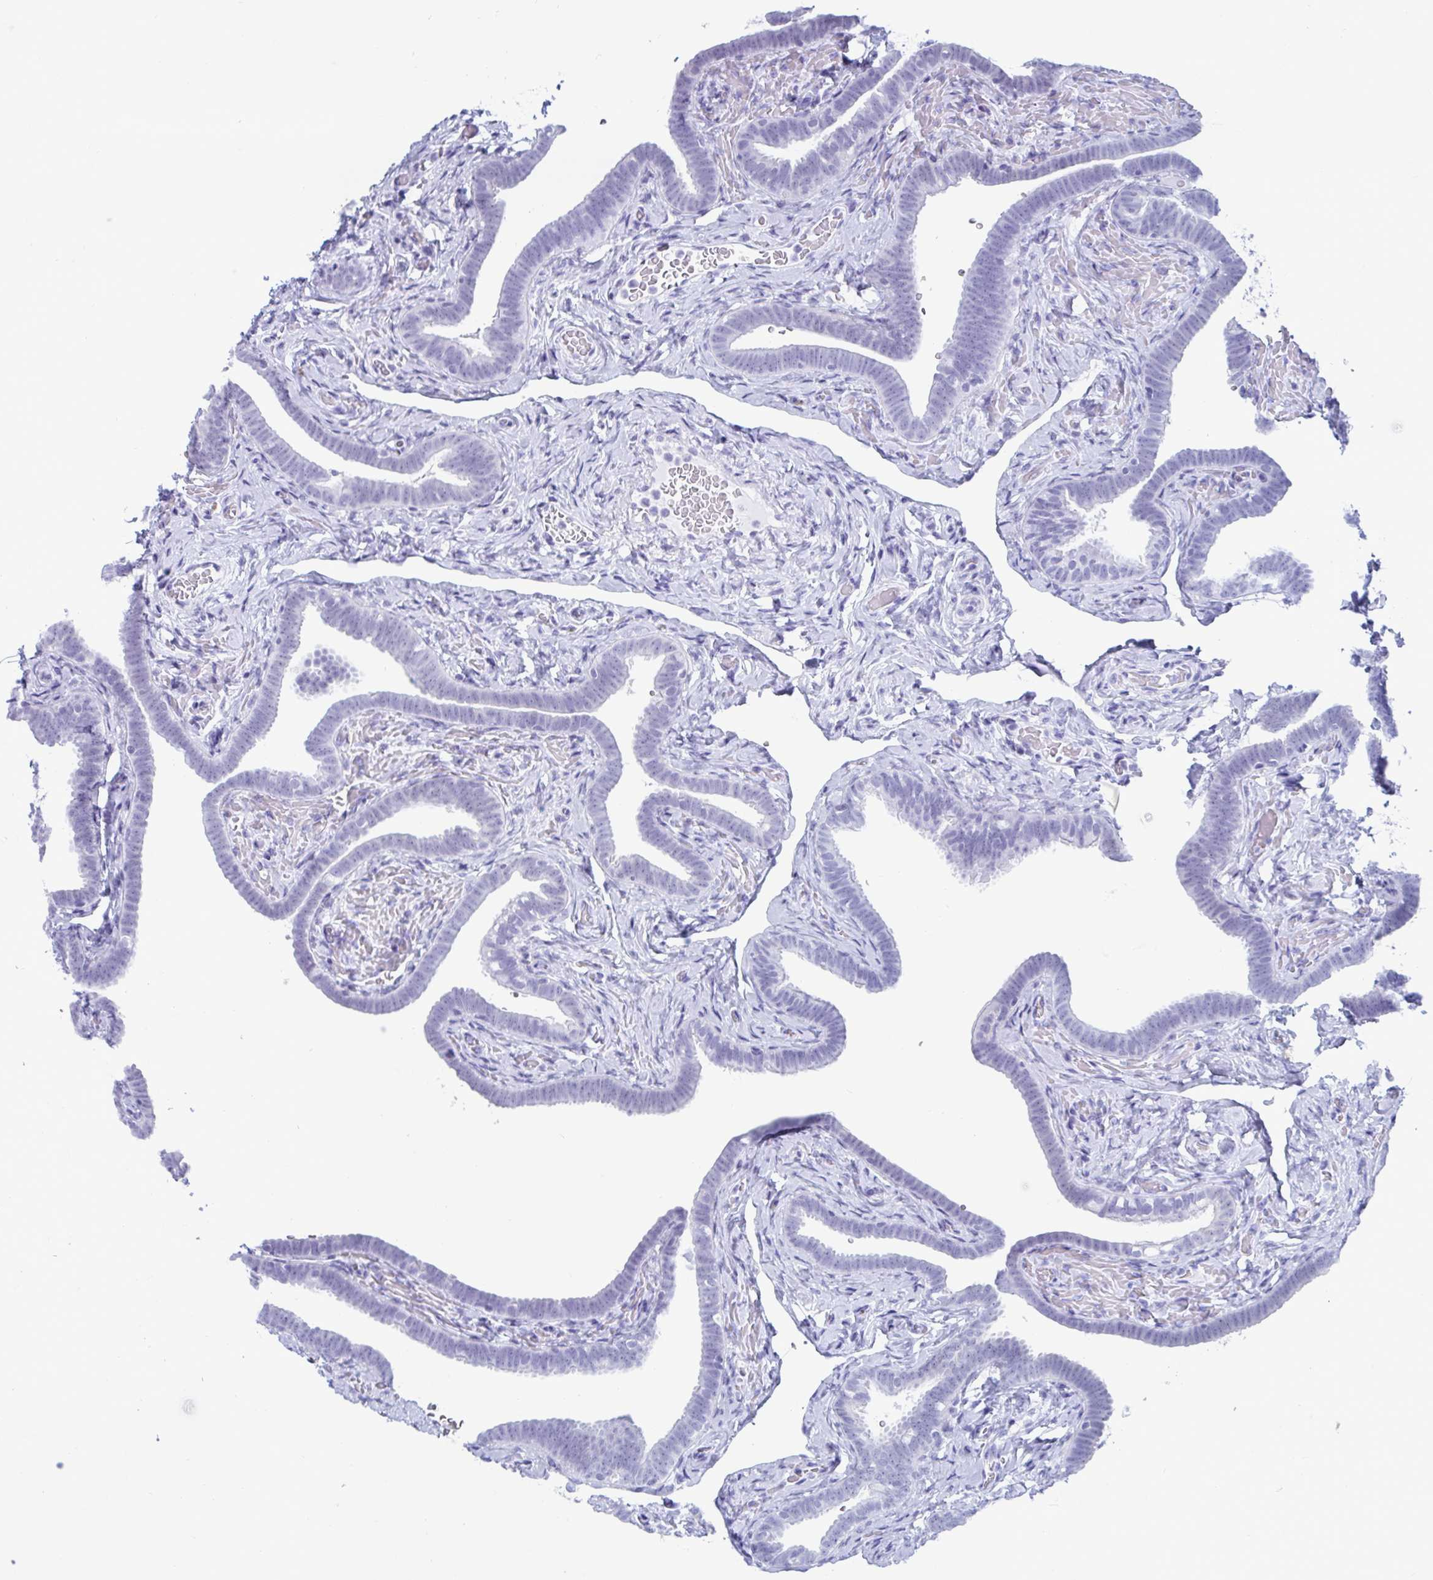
{"staining": {"intensity": "negative", "quantity": "none", "location": "none"}, "tissue": "fallopian tube", "cell_type": "Glandular cells", "image_type": "normal", "snomed": [{"axis": "morphology", "description": "Normal tissue, NOS"}, {"axis": "topography", "description": "Fallopian tube"}], "caption": "Immunohistochemistry (IHC) image of normal fallopian tube: human fallopian tube stained with DAB (3,3'-diaminobenzidine) shows no significant protein positivity in glandular cells. (DAB (3,3'-diaminobenzidine) immunohistochemistry (IHC), high magnification).", "gene": "GKN2", "patient": {"sex": "female", "age": 69}}